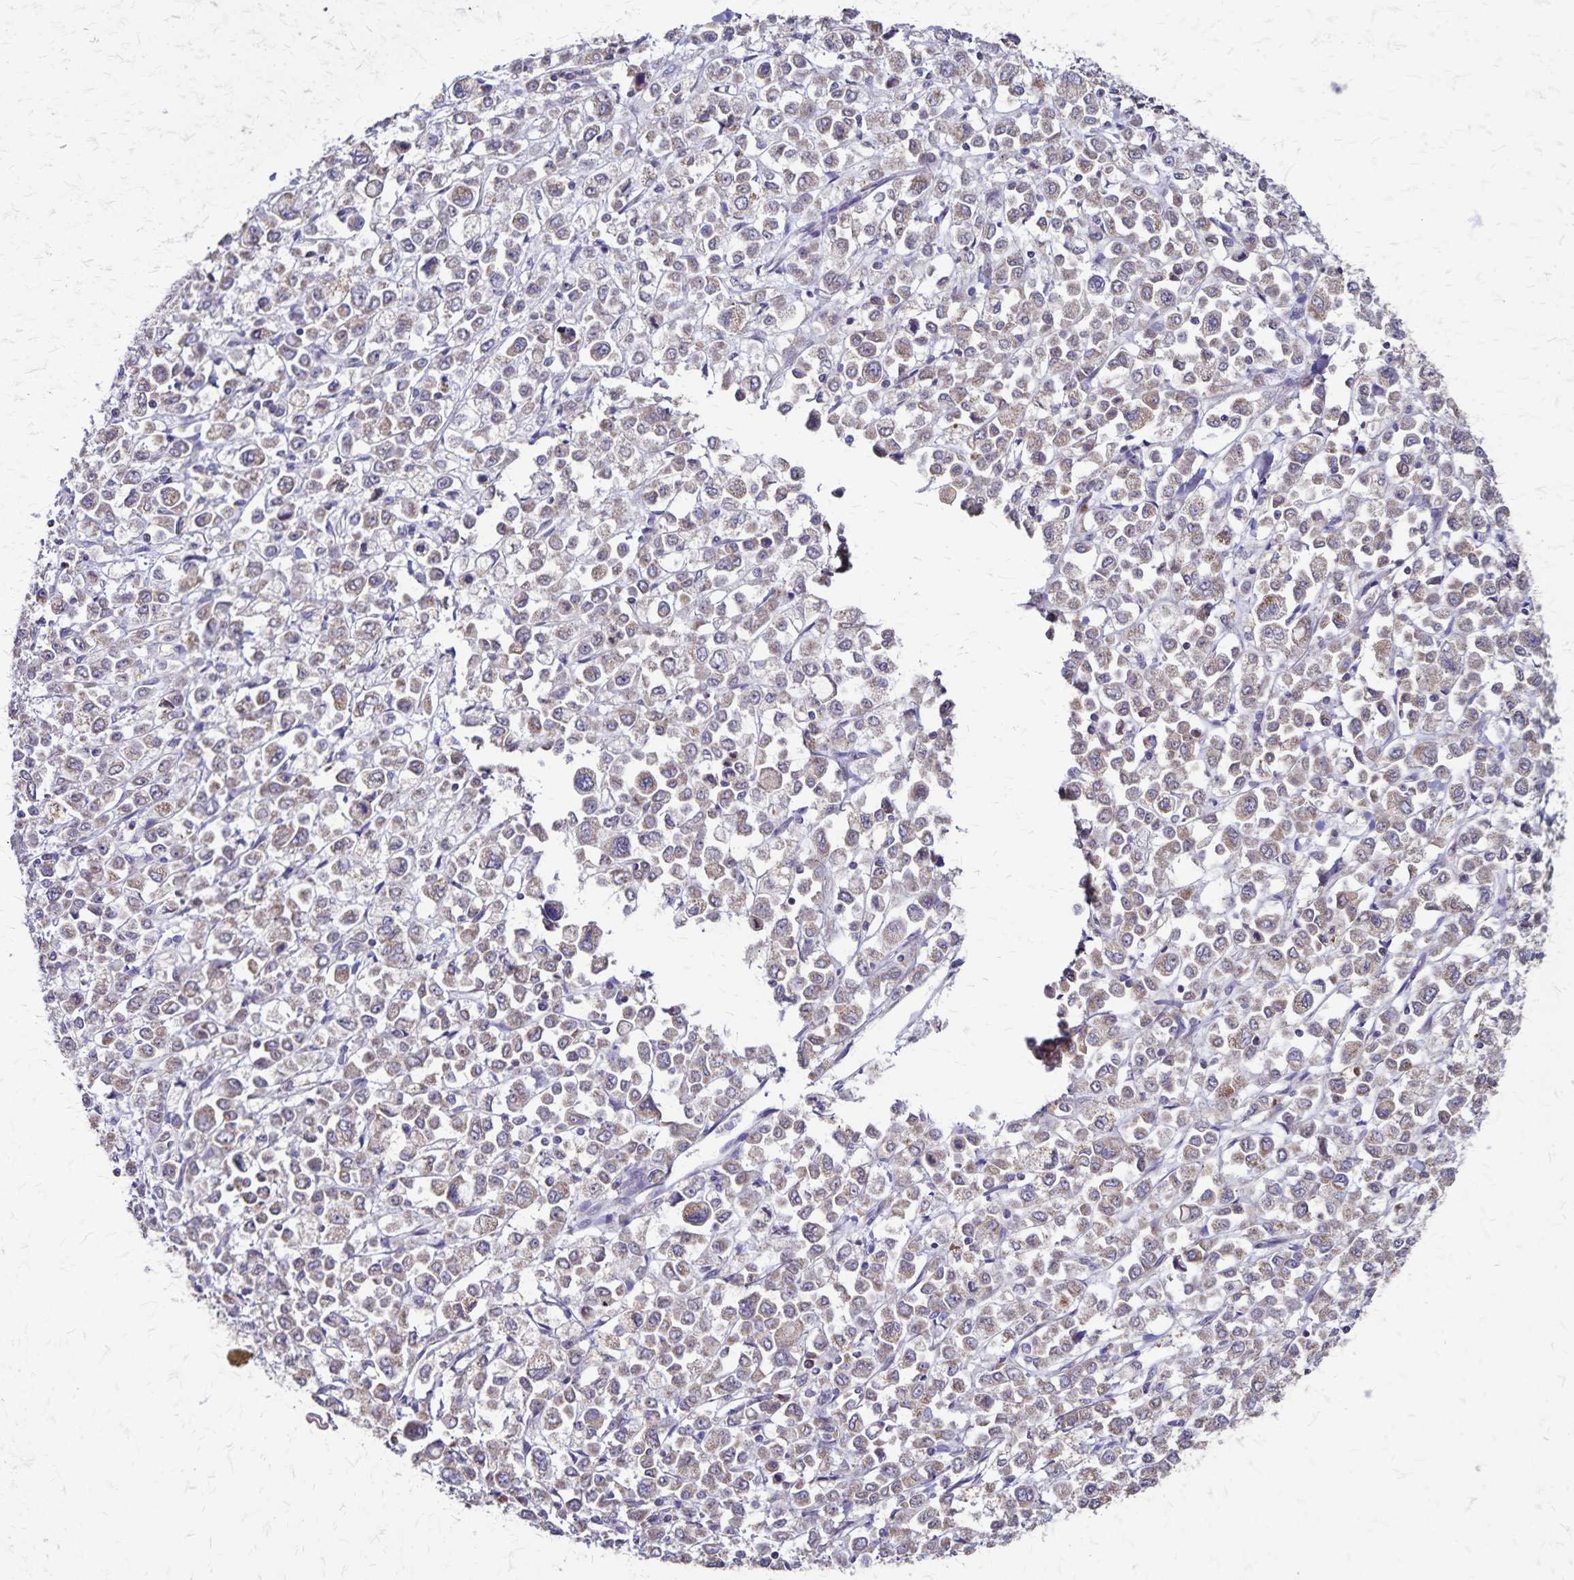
{"staining": {"intensity": "strong", "quantity": "25%-75%", "location": "cytoplasmic/membranous"}, "tissue": "stomach cancer", "cell_type": "Tumor cells", "image_type": "cancer", "snomed": [{"axis": "morphology", "description": "Adenocarcinoma, NOS"}, {"axis": "topography", "description": "Stomach, upper"}], "caption": "Immunohistochemical staining of human stomach cancer displays high levels of strong cytoplasmic/membranous positivity in about 25%-75% of tumor cells.", "gene": "NFS1", "patient": {"sex": "male", "age": 70}}